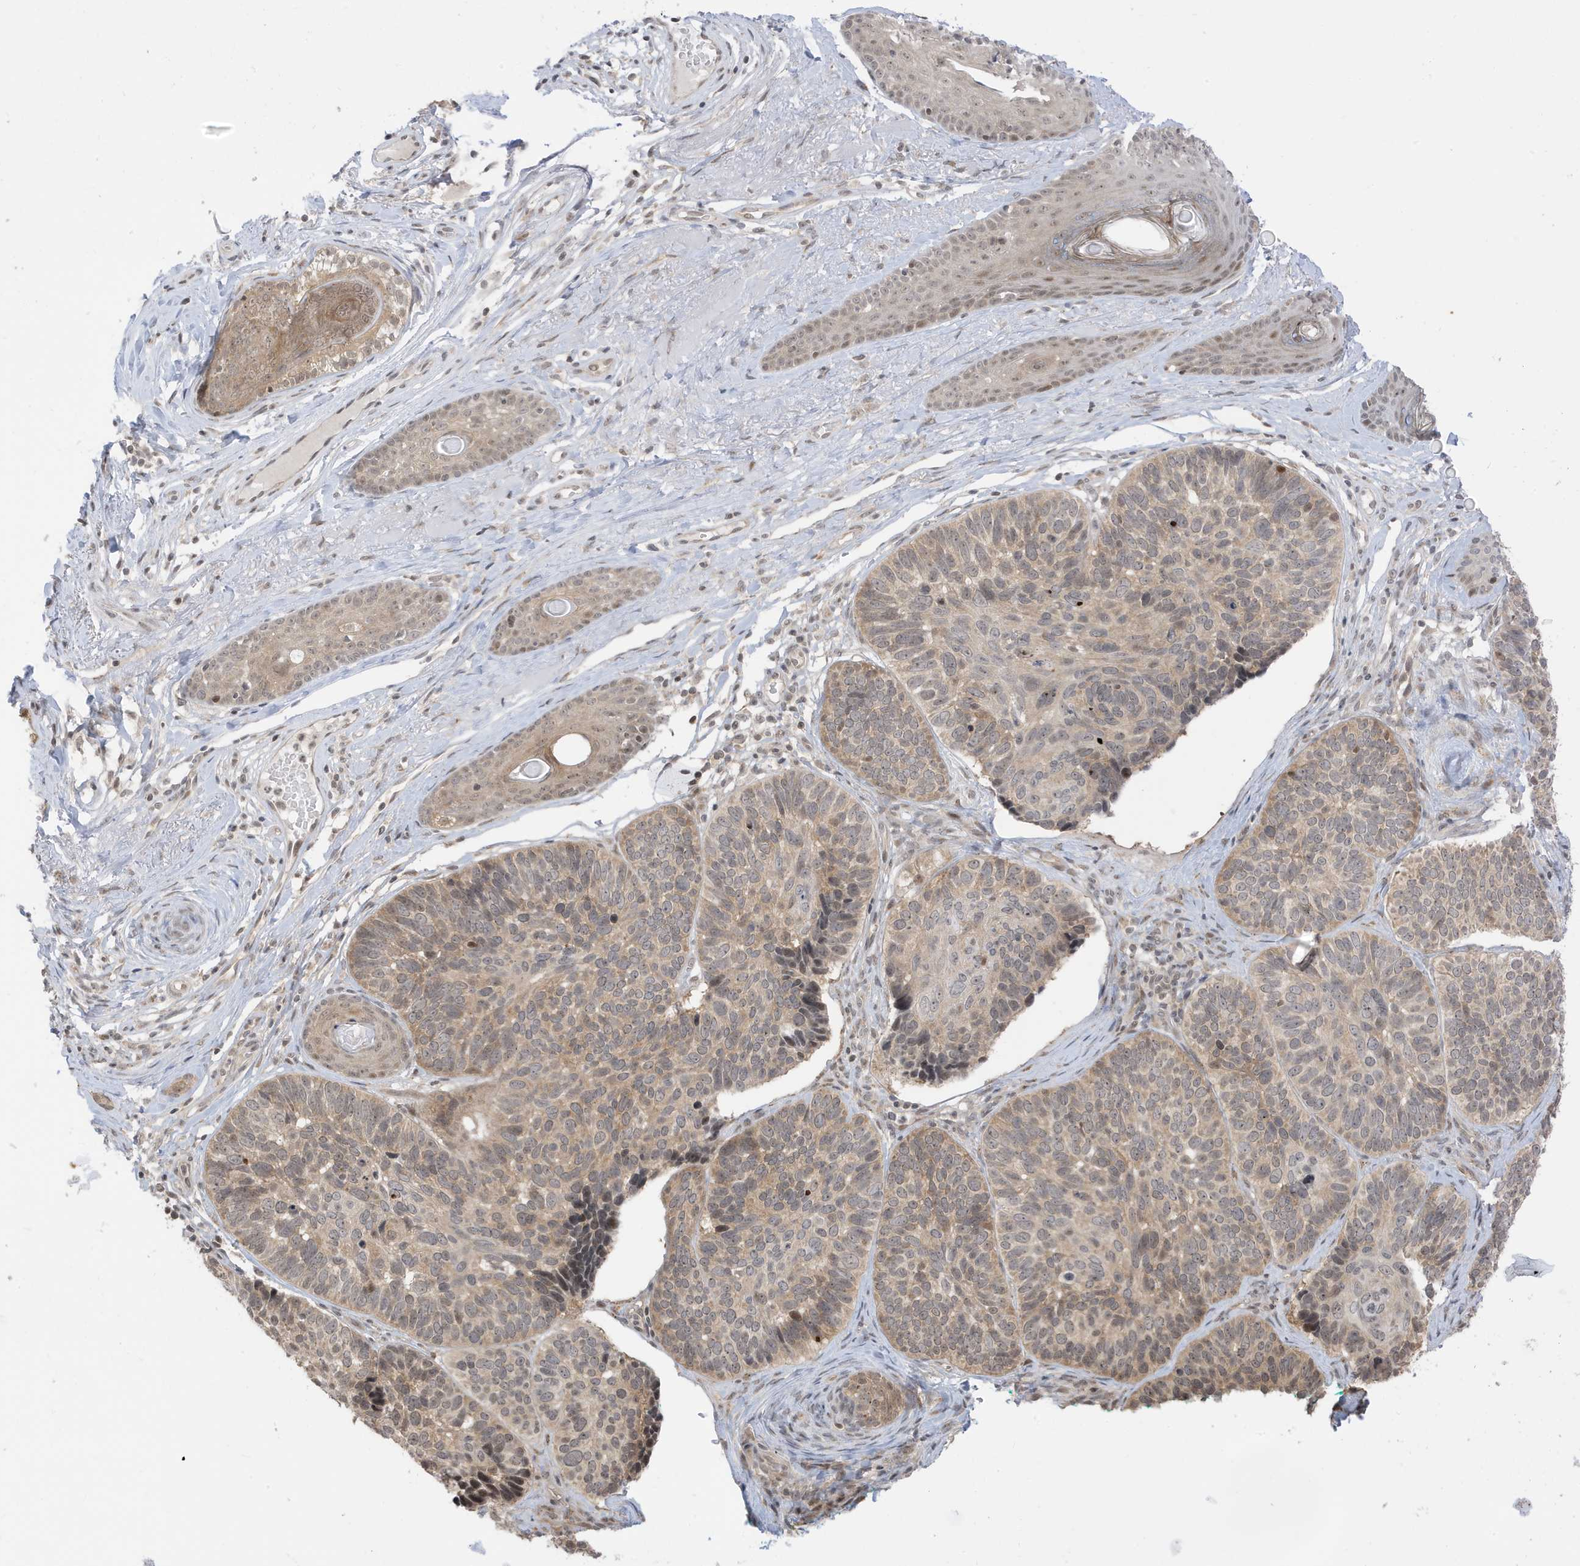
{"staining": {"intensity": "weak", "quantity": ">75%", "location": "cytoplasmic/membranous,nuclear"}, "tissue": "skin cancer", "cell_type": "Tumor cells", "image_type": "cancer", "snomed": [{"axis": "morphology", "description": "Basal cell carcinoma"}, {"axis": "topography", "description": "Skin"}], "caption": "Tumor cells display low levels of weak cytoplasmic/membranous and nuclear expression in approximately >75% of cells in human skin cancer.", "gene": "TAB3", "patient": {"sex": "male", "age": 62}}